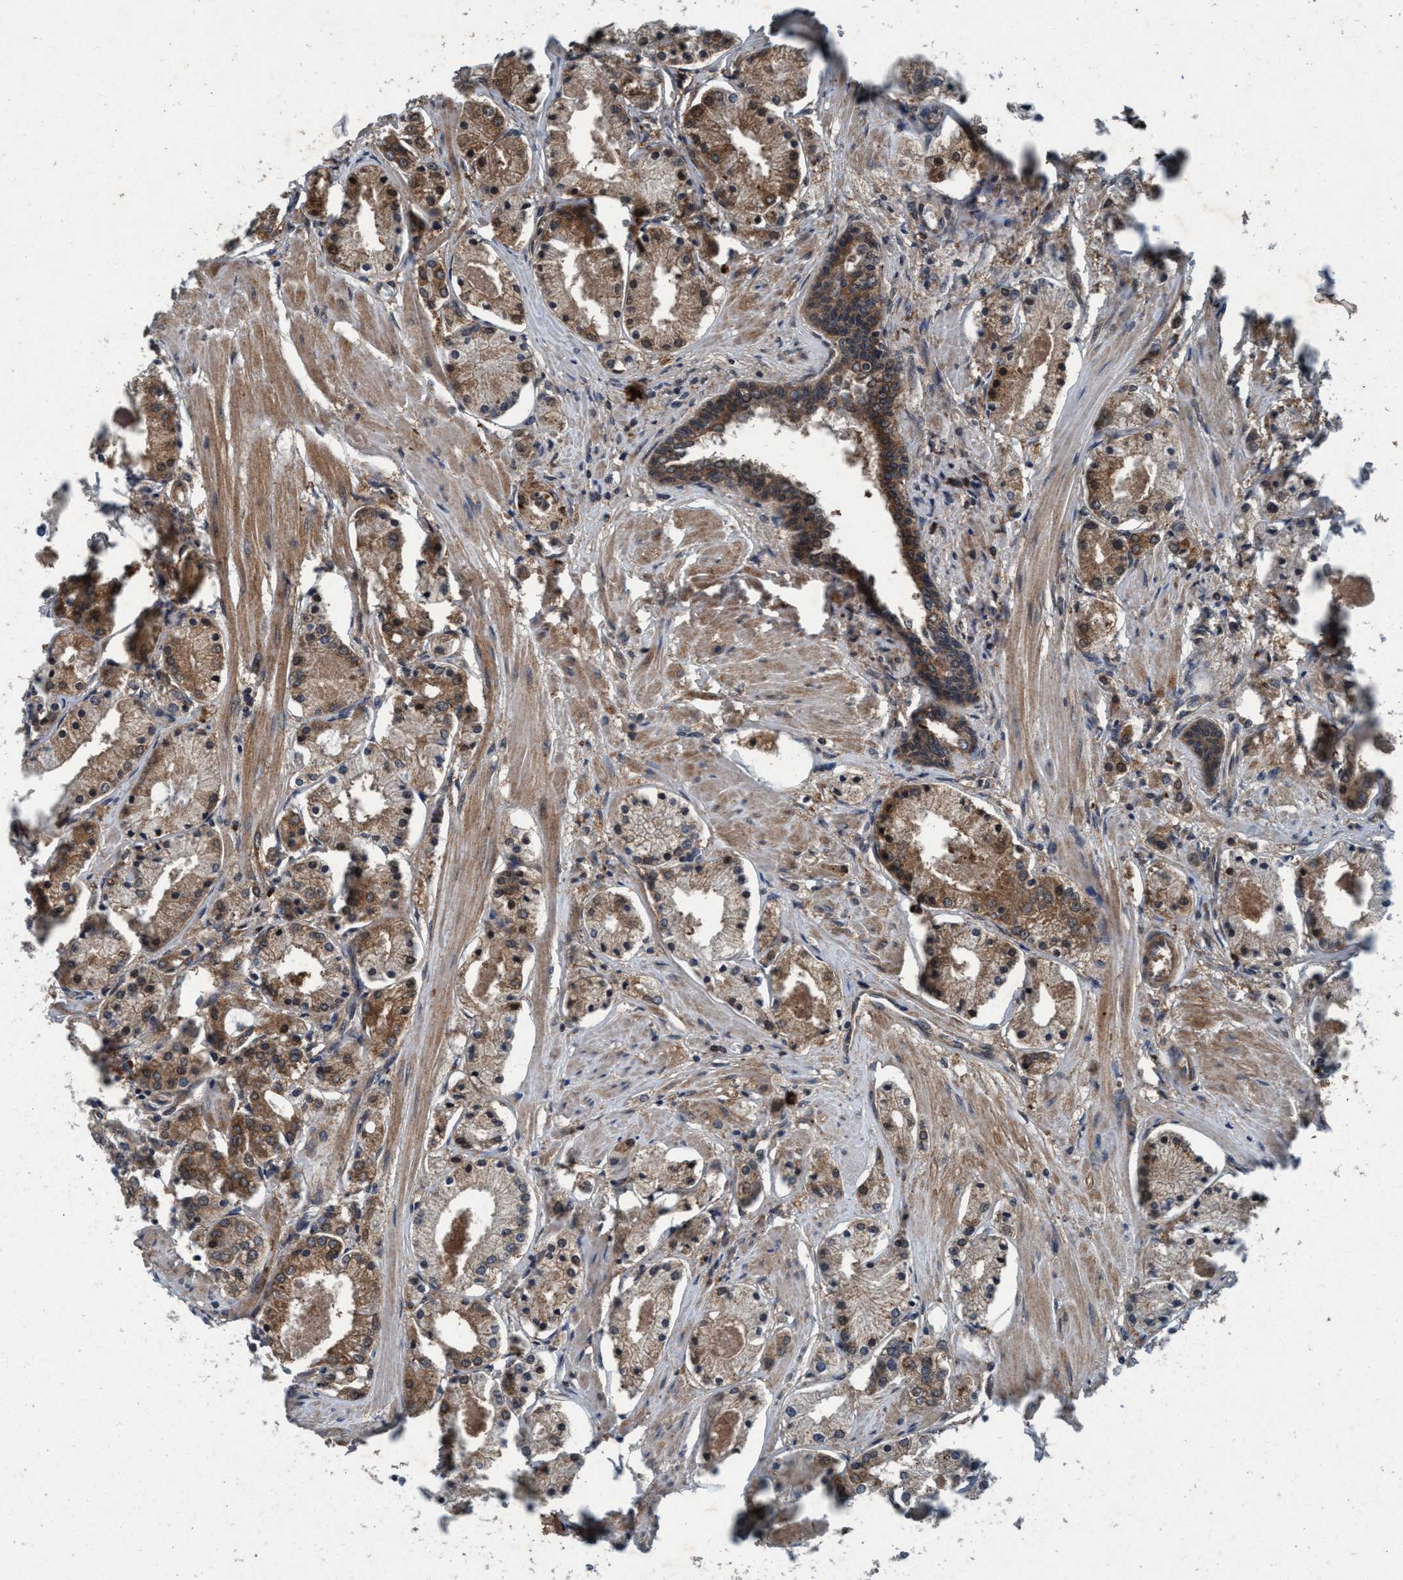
{"staining": {"intensity": "moderate", "quantity": ">75%", "location": "cytoplasmic/membranous"}, "tissue": "prostate cancer", "cell_type": "Tumor cells", "image_type": "cancer", "snomed": [{"axis": "morphology", "description": "Adenocarcinoma, High grade"}, {"axis": "topography", "description": "Prostate"}], "caption": "The immunohistochemical stain shows moderate cytoplasmic/membranous positivity in tumor cells of high-grade adenocarcinoma (prostate) tissue.", "gene": "AKT1S1", "patient": {"sex": "male", "age": 66}}